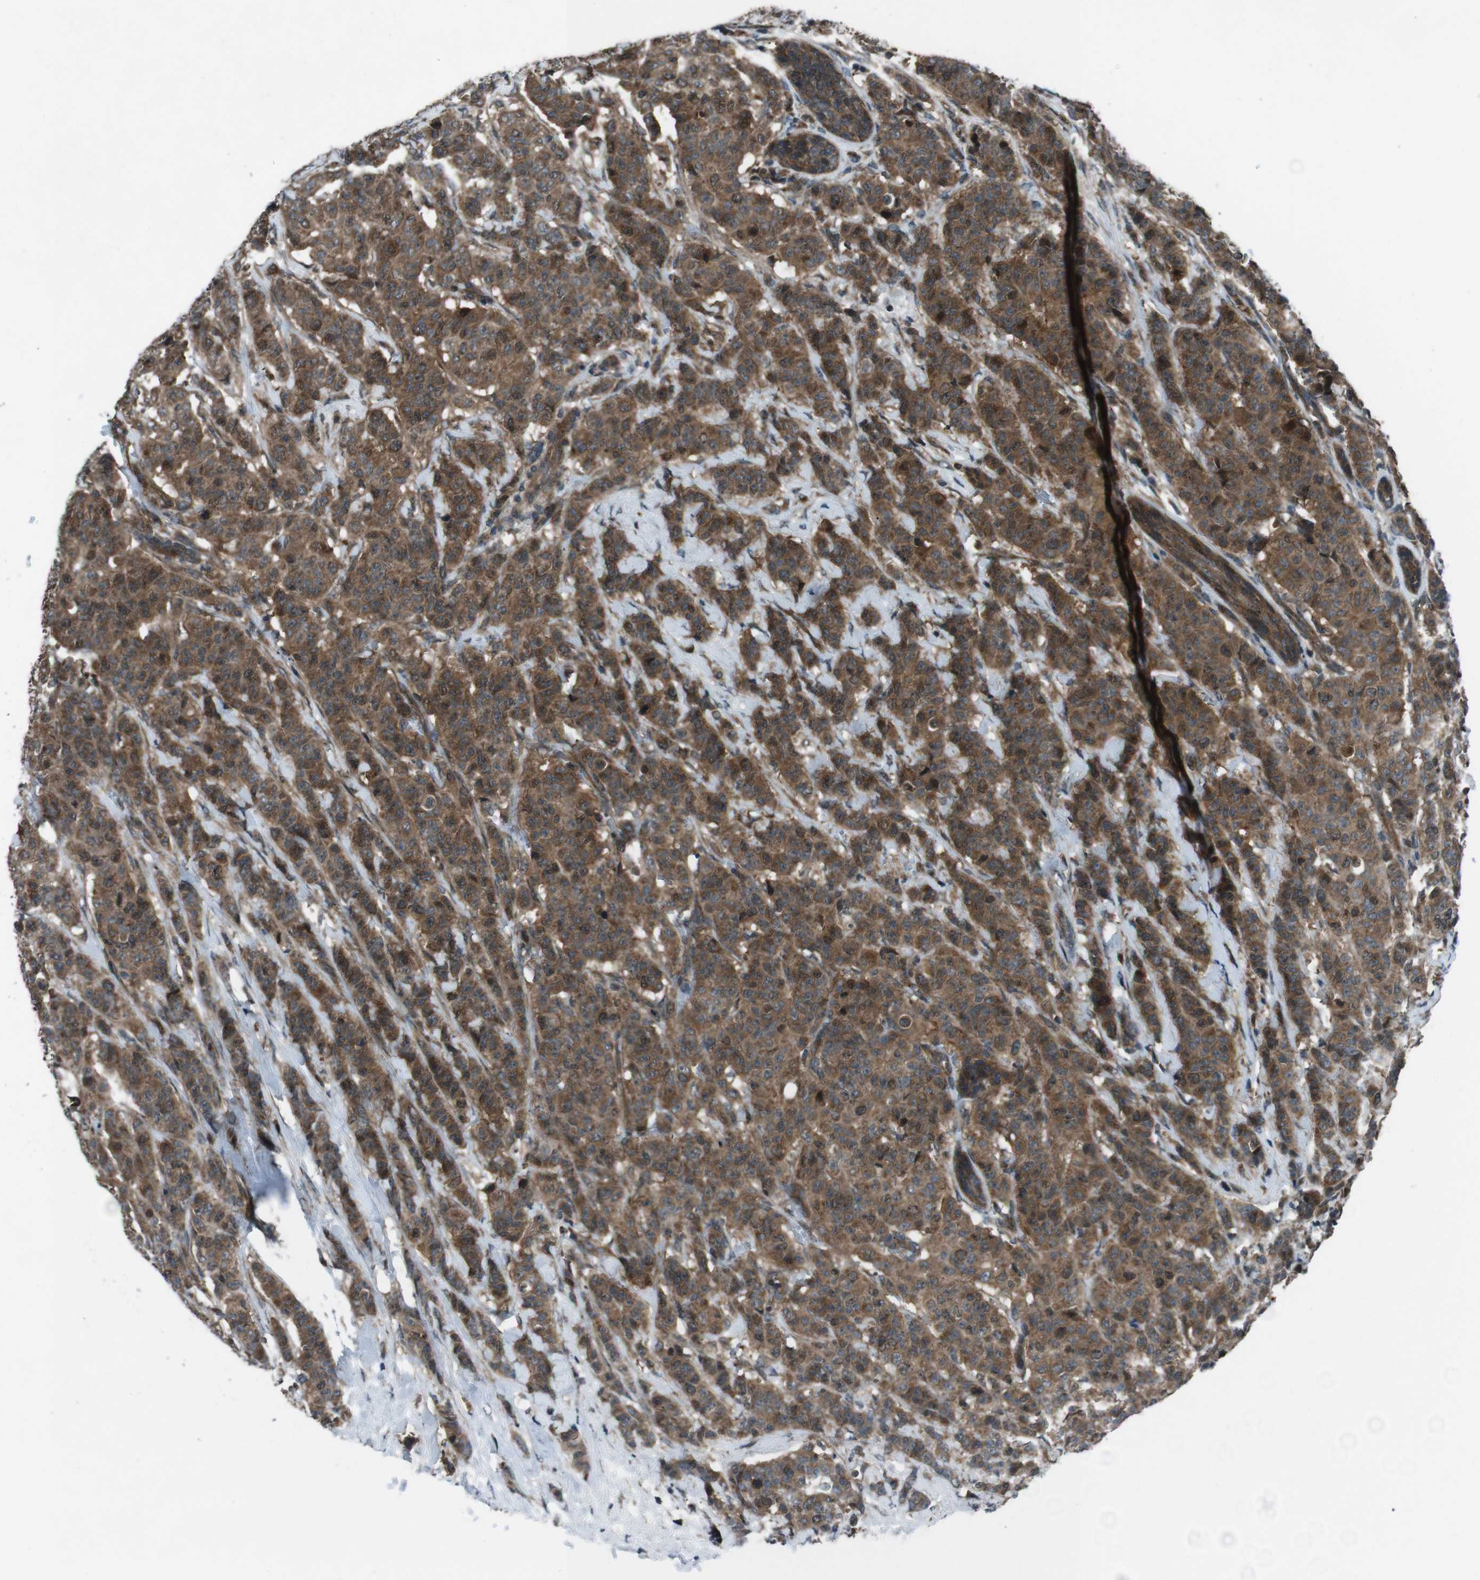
{"staining": {"intensity": "moderate", "quantity": ">75%", "location": "cytoplasmic/membranous"}, "tissue": "breast cancer", "cell_type": "Tumor cells", "image_type": "cancer", "snomed": [{"axis": "morphology", "description": "Normal tissue, NOS"}, {"axis": "morphology", "description": "Duct carcinoma"}, {"axis": "topography", "description": "Breast"}], "caption": "Human infiltrating ductal carcinoma (breast) stained with a protein marker reveals moderate staining in tumor cells.", "gene": "SLC27A4", "patient": {"sex": "female", "age": 40}}